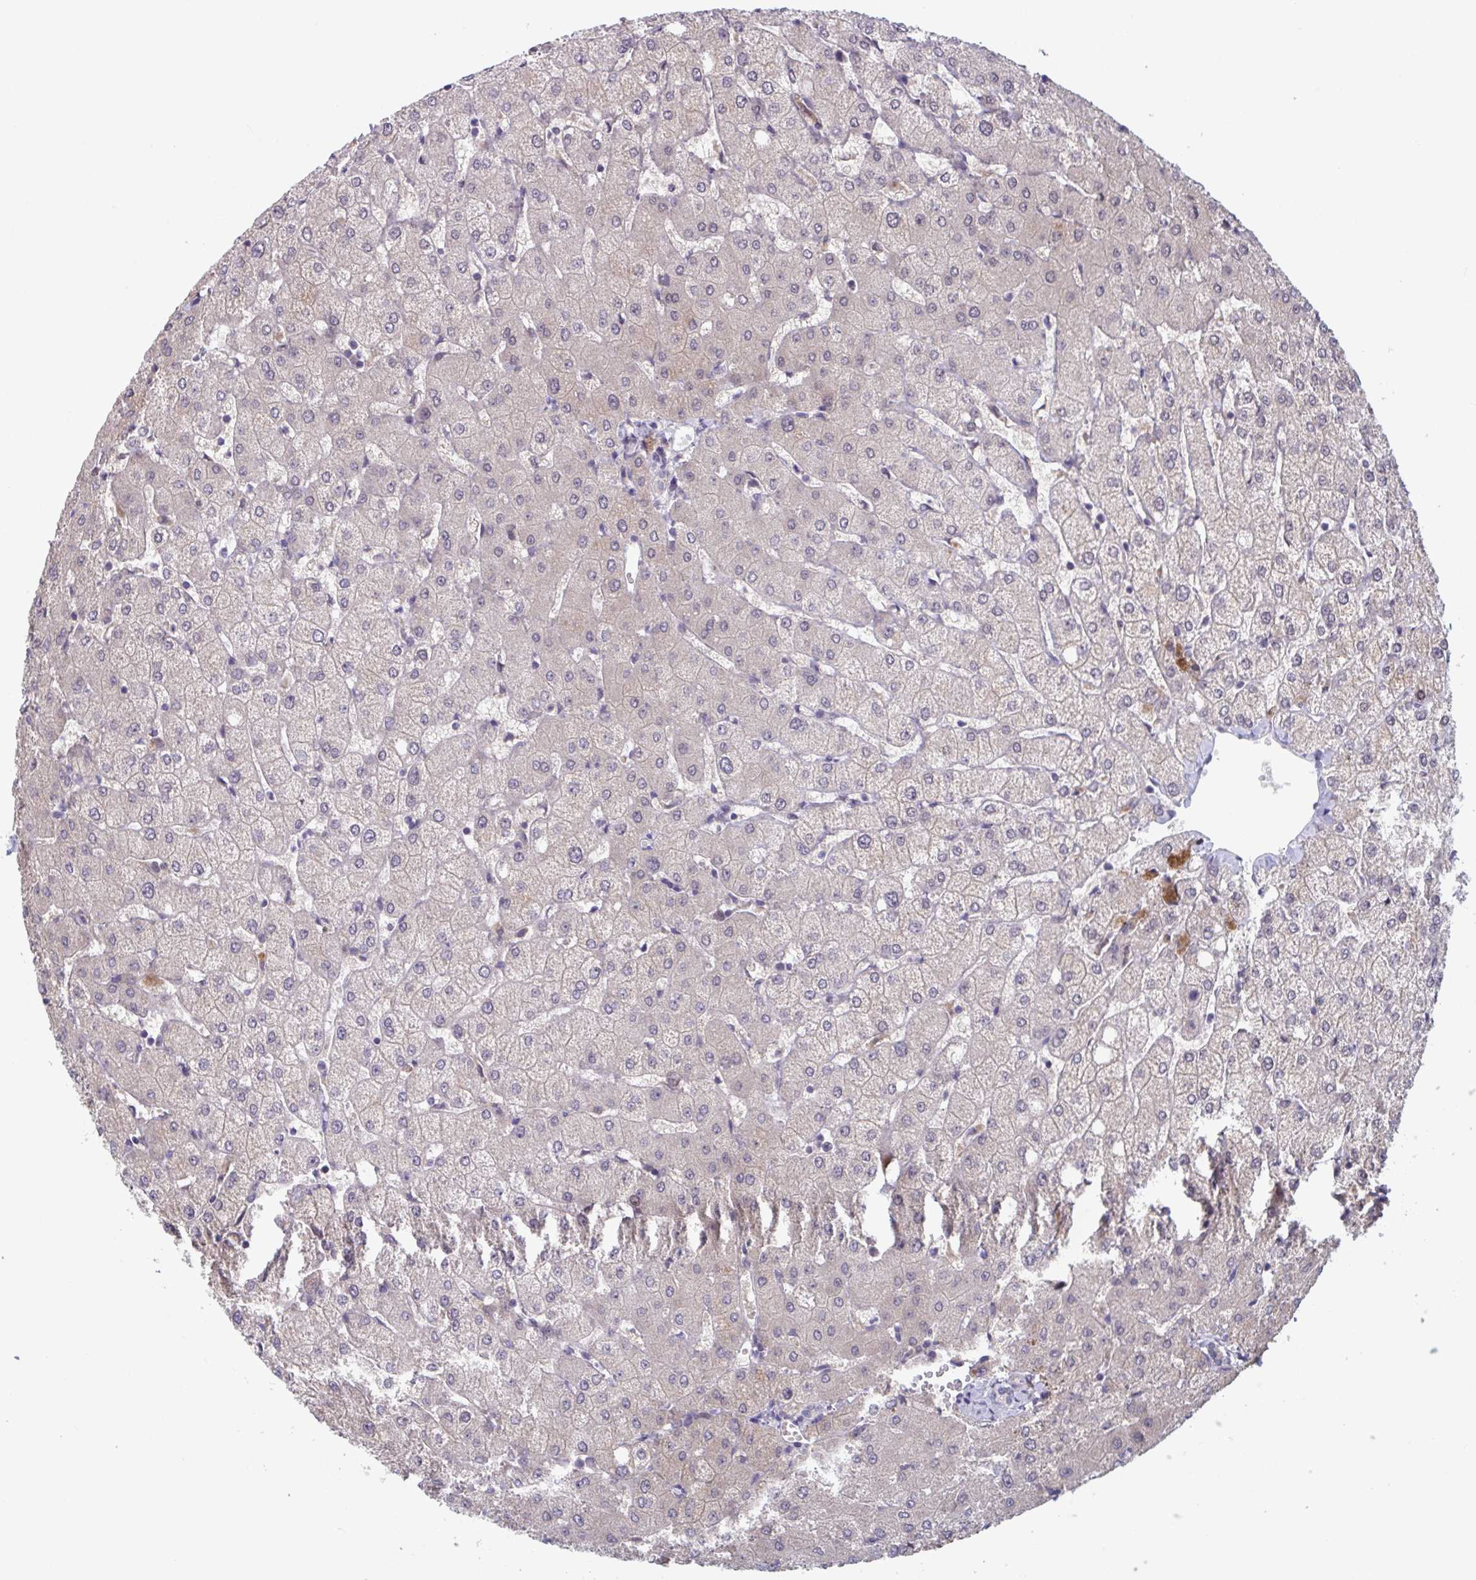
{"staining": {"intensity": "negative", "quantity": "none", "location": "none"}, "tissue": "liver", "cell_type": "Cholangiocytes", "image_type": "normal", "snomed": [{"axis": "morphology", "description": "Normal tissue, NOS"}, {"axis": "topography", "description": "Liver"}], "caption": "This is a image of IHC staining of normal liver, which shows no expression in cholangiocytes. (DAB immunohistochemistry, high magnification).", "gene": "RIOK1", "patient": {"sex": "female", "age": 54}}